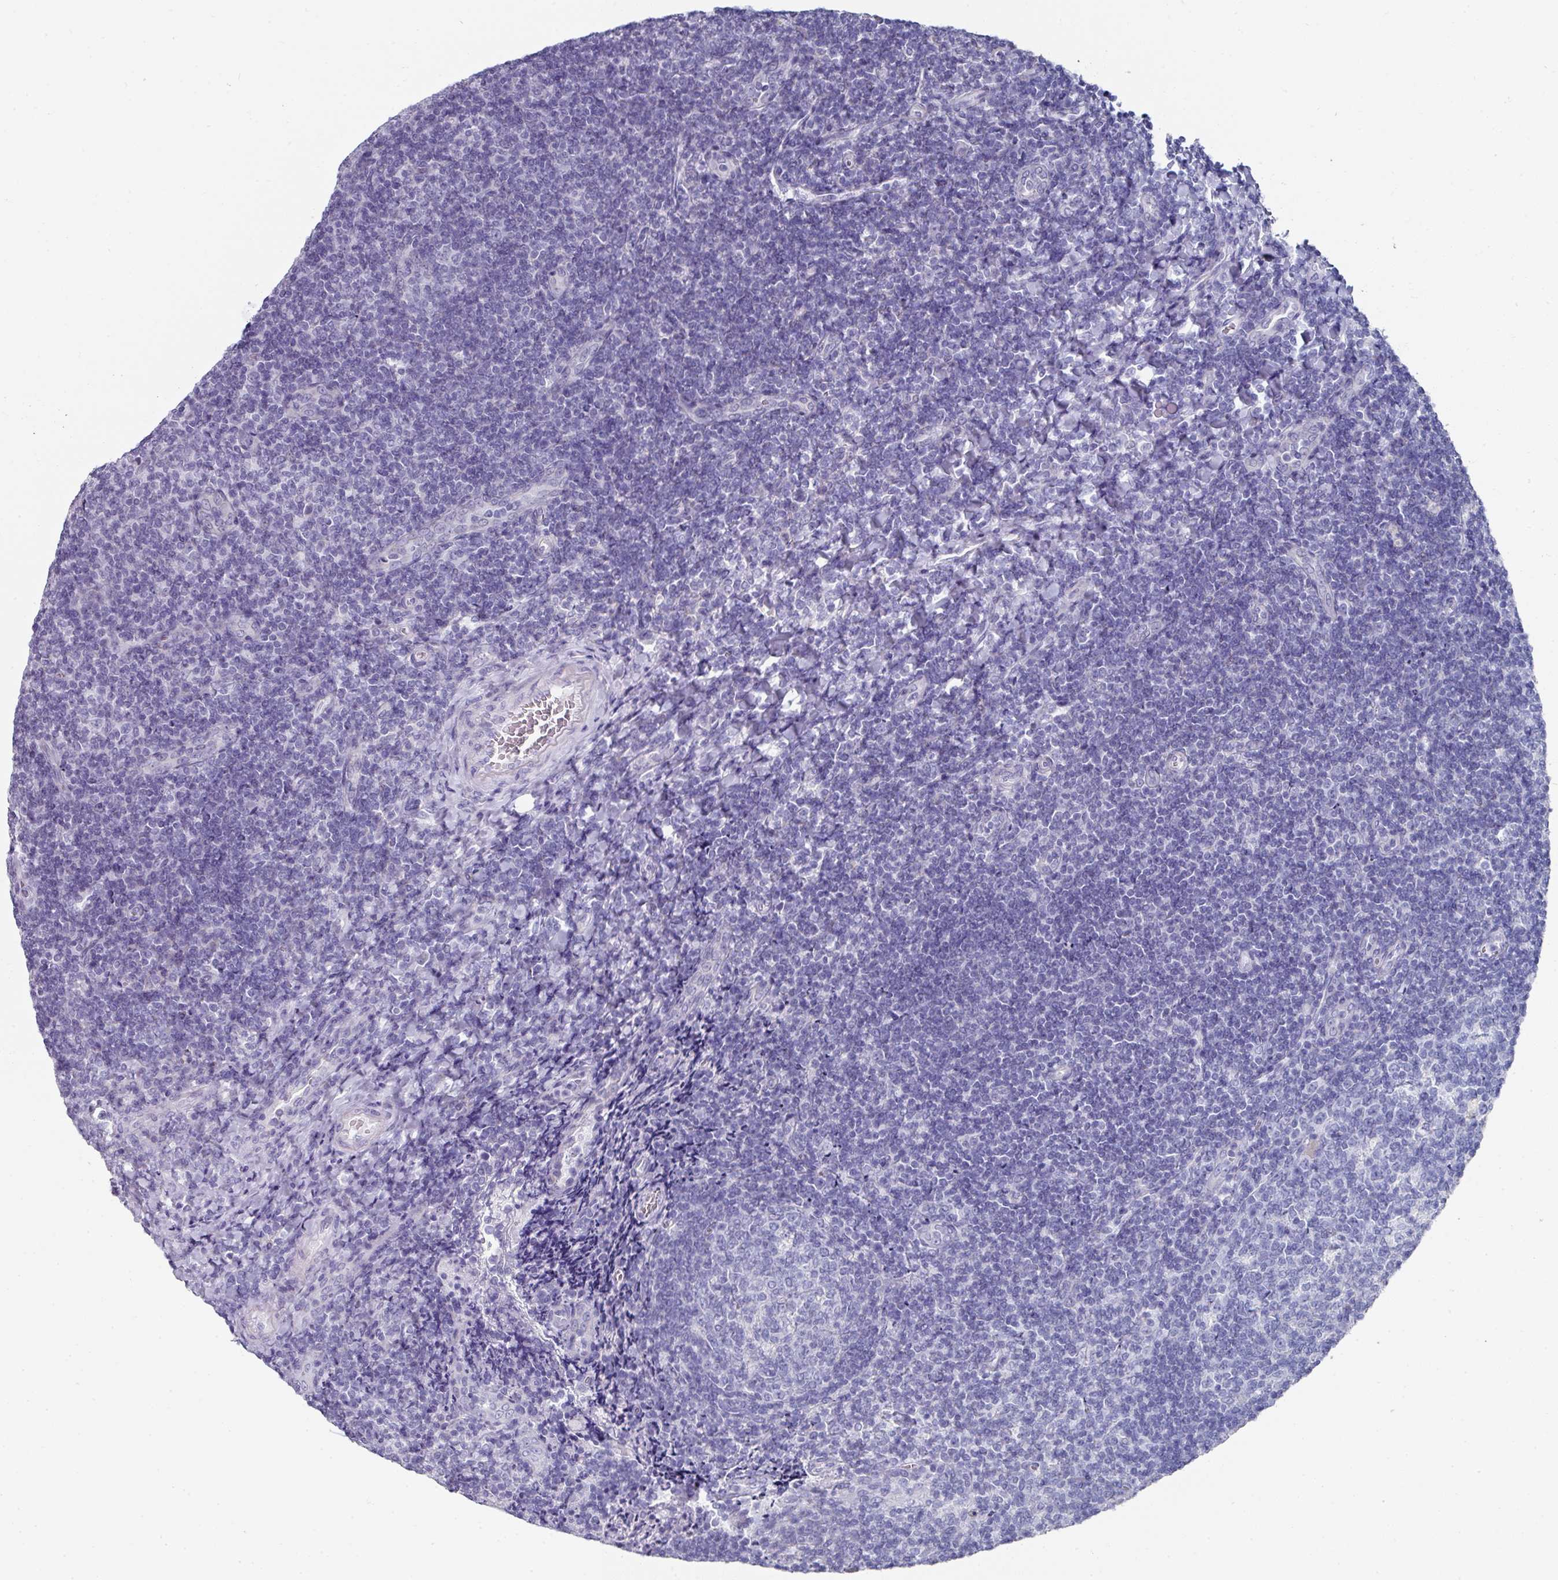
{"staining": {"intensity": "negative", "quantity": "none", "location": "none"}, "tissue": "tonsil", "cell_type": "Germinal center cells", "image_type": "normal", "snomed": [{"axis": "morphology", "description": "Normal tissue, NOS"}, {"axis": "topography", "description": "Tonsil"}], "caption": "Tonsil stained for a protein using immunohistochemistry exhibits no positivity germinal center cells.", "gene": "SETBP1", "patient": {"sex": "male", "age": 17}}